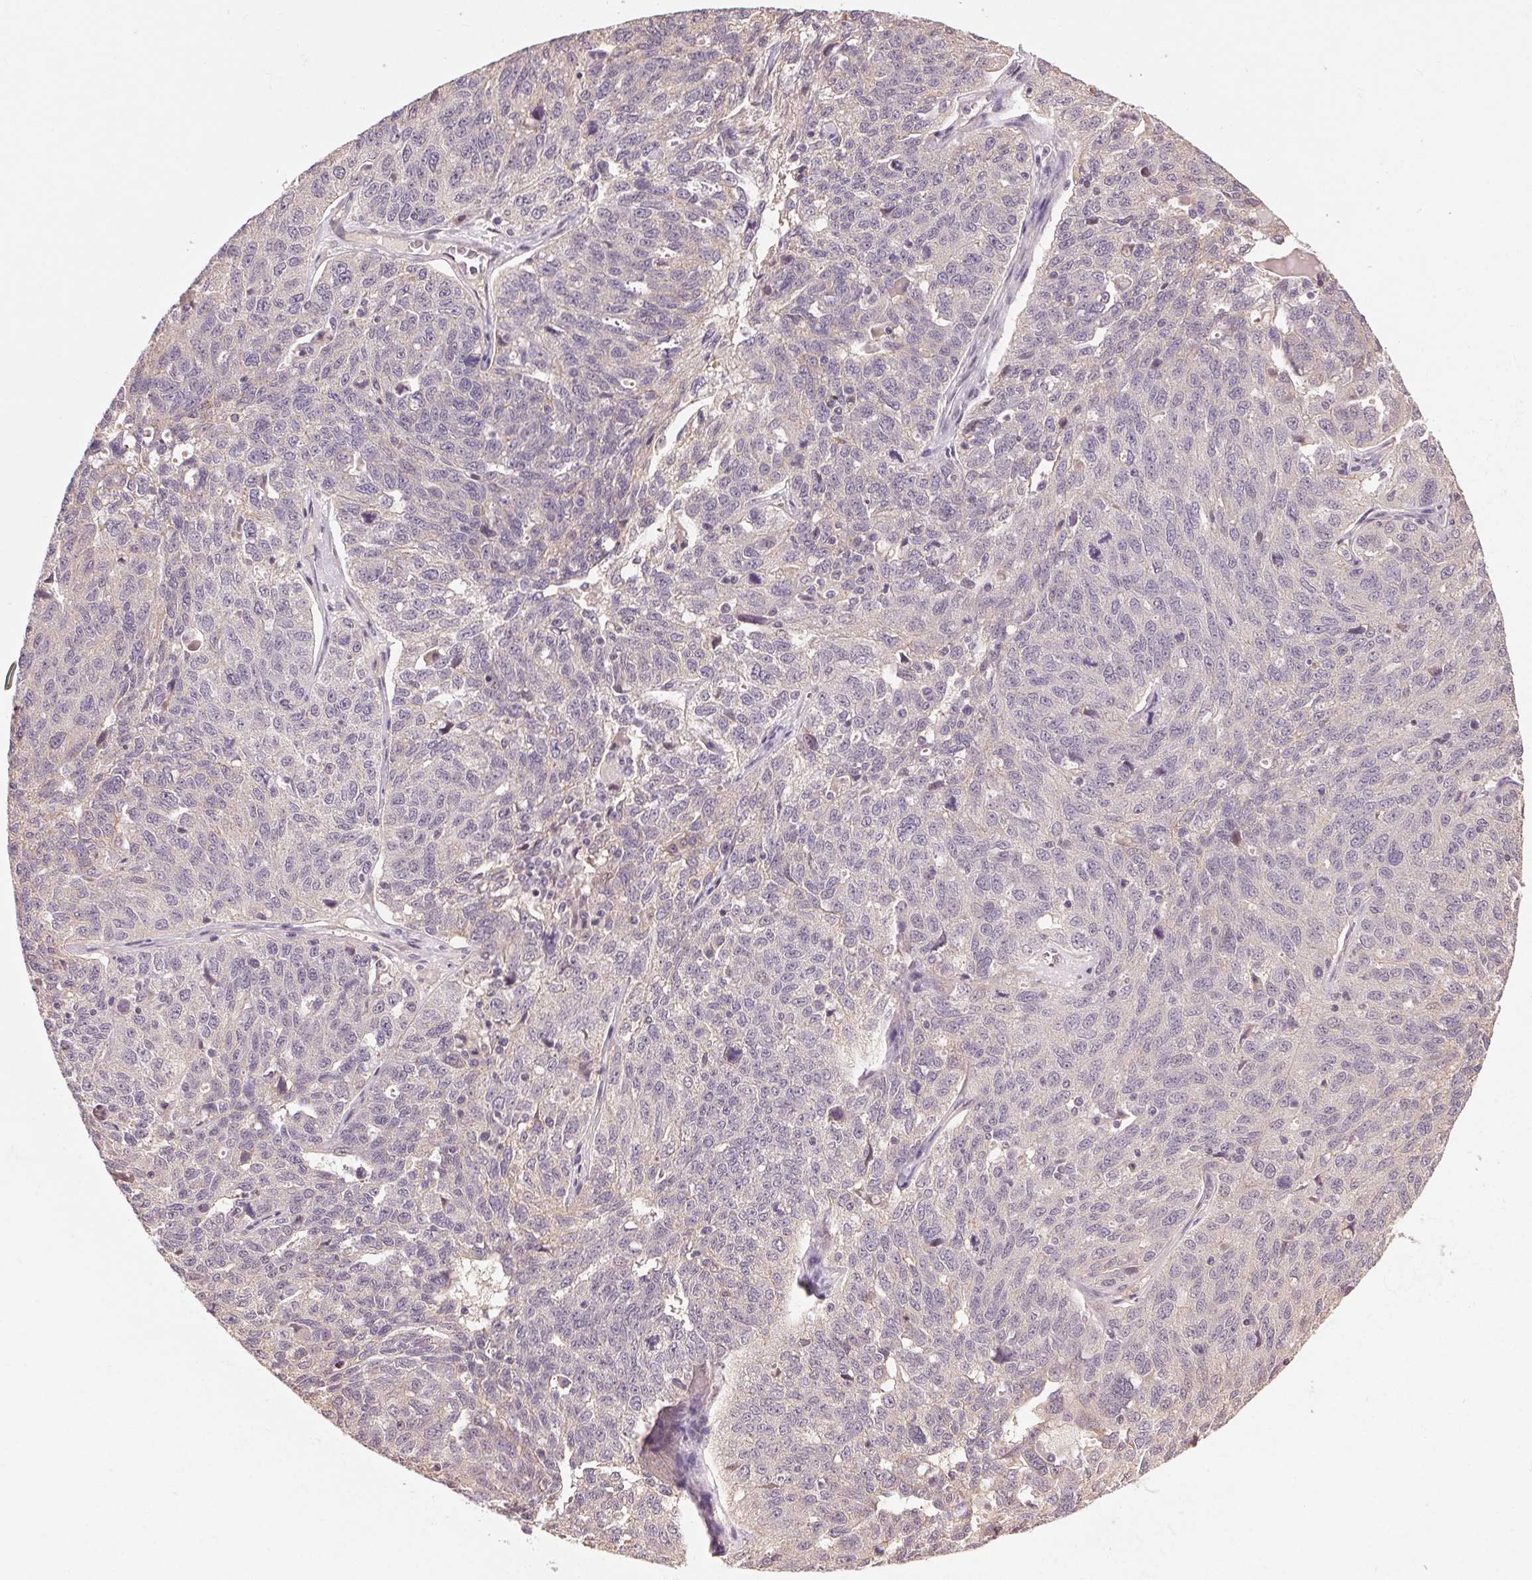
{"staining": {"intensity": "negative", "quantity": "none", "location": "none"}, "tissue": "ovarian cancer", "cell_type": "Tumor cells", "image_type": "cancer", "snomed": [{"axis": "morphology", "description": "Cystadenocarcinoma, serous, NOS"}, {"axis": "topography", "description": "Ovary"}], "caption": "Photomicrograph shows no significant protein positivity in tumor cells of ovarian cancer. The staining was performed using DAB to visualize the protein expression in brown, while the nuclei were stained in blue with hematoxylin (Magnification: 20x).", "gene": "ATP1B3", "patient": {"sex": "female", "age": 71}}